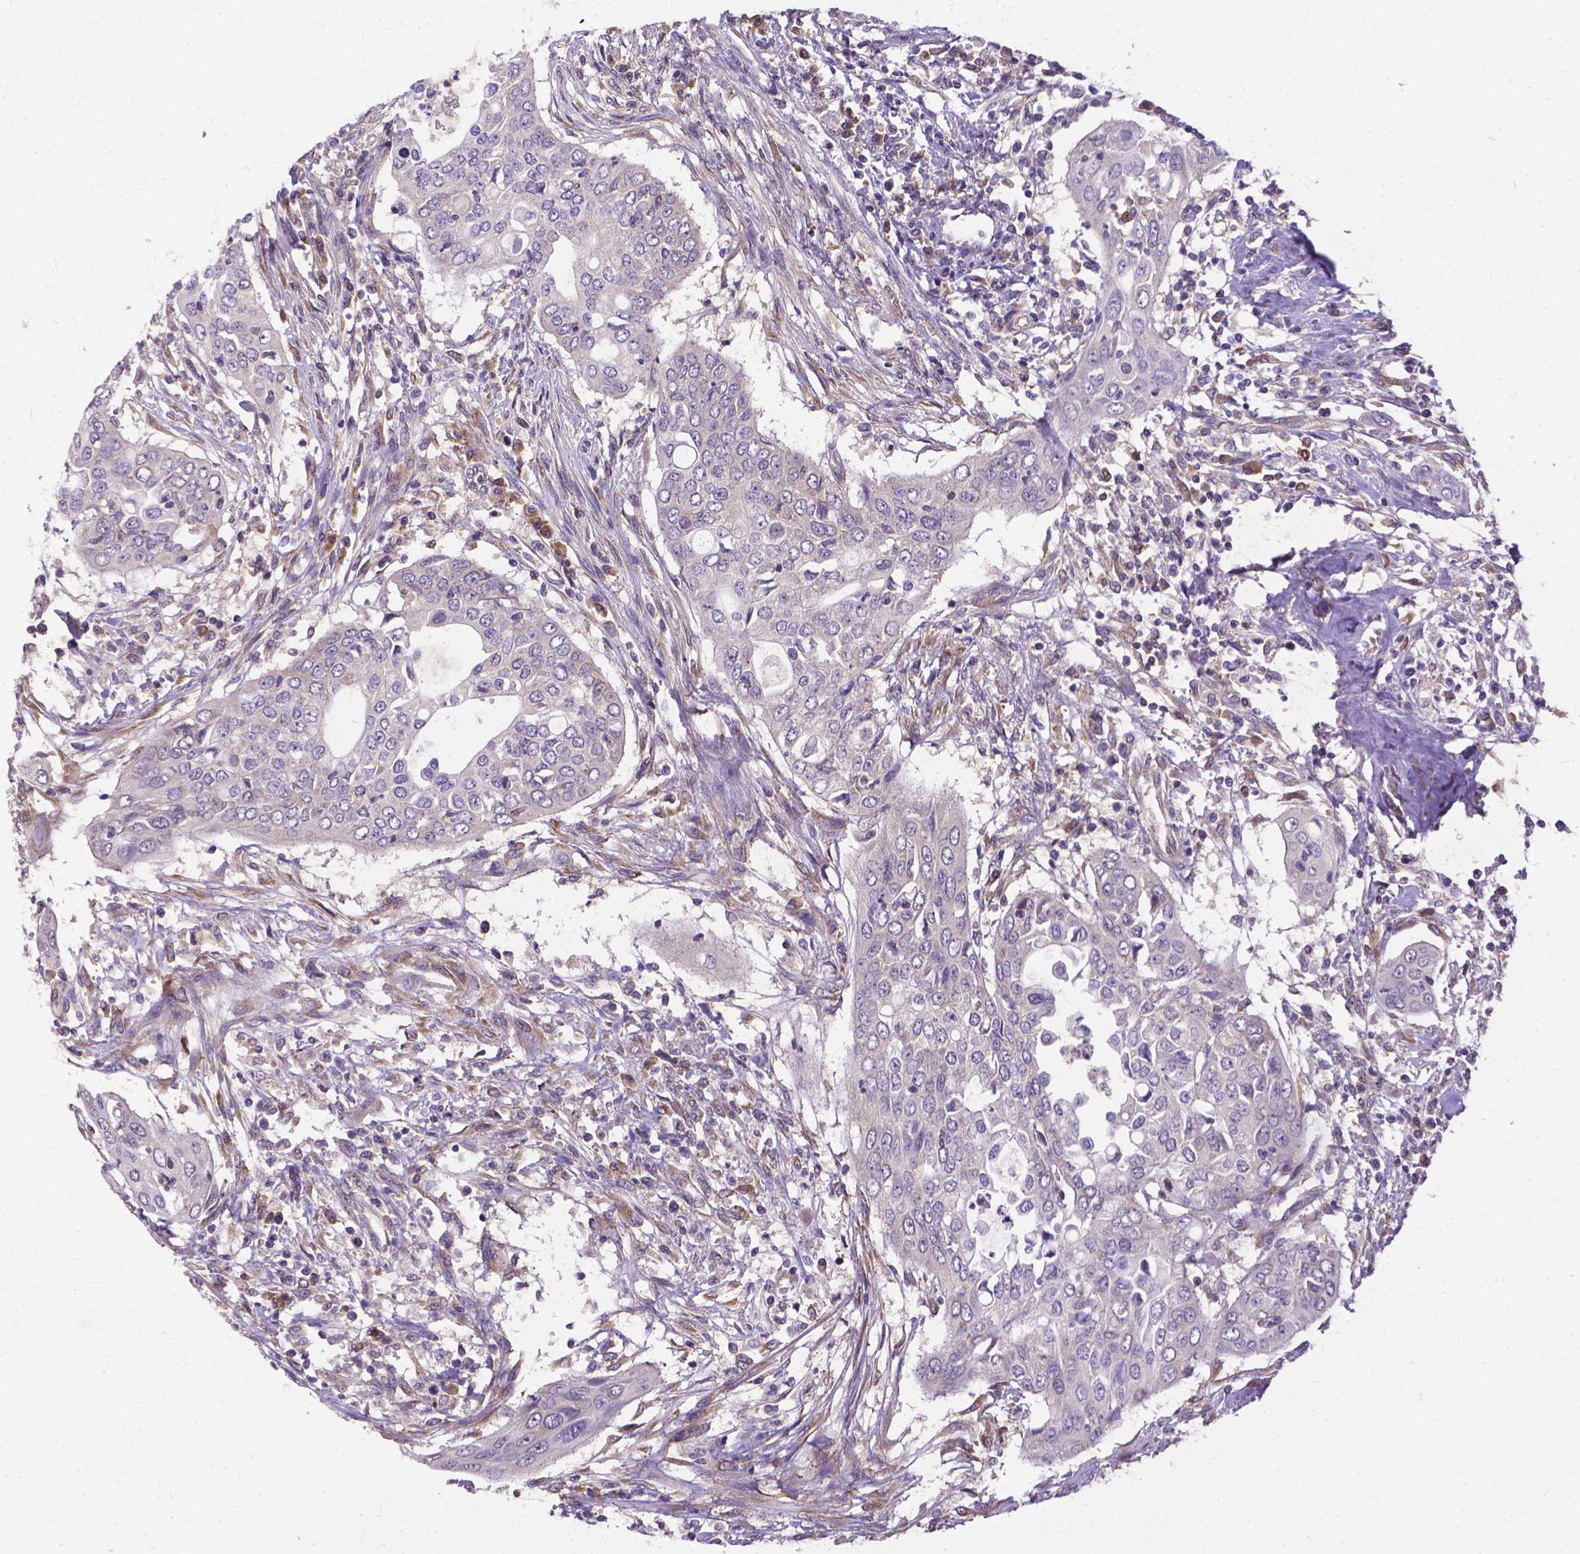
{"staining": {"intensity": "negative", "quantity": "none", "location": "none"}, "tissue": "urothelial cancer", "cell_type": "Tumor cells", "image_type": "cancer", "snomed": [{"axis": "morphology", "description": "Urothelial carcinoma, High grade"}, {"axis": "topography", "description": "Urinary bladder"}], "caption": "An image of urothelial cancer stained for a protein reveals no brown staining in tumor cells.", "gene": "DENND6A", "patient": {"sex": "male", "age": 82}}